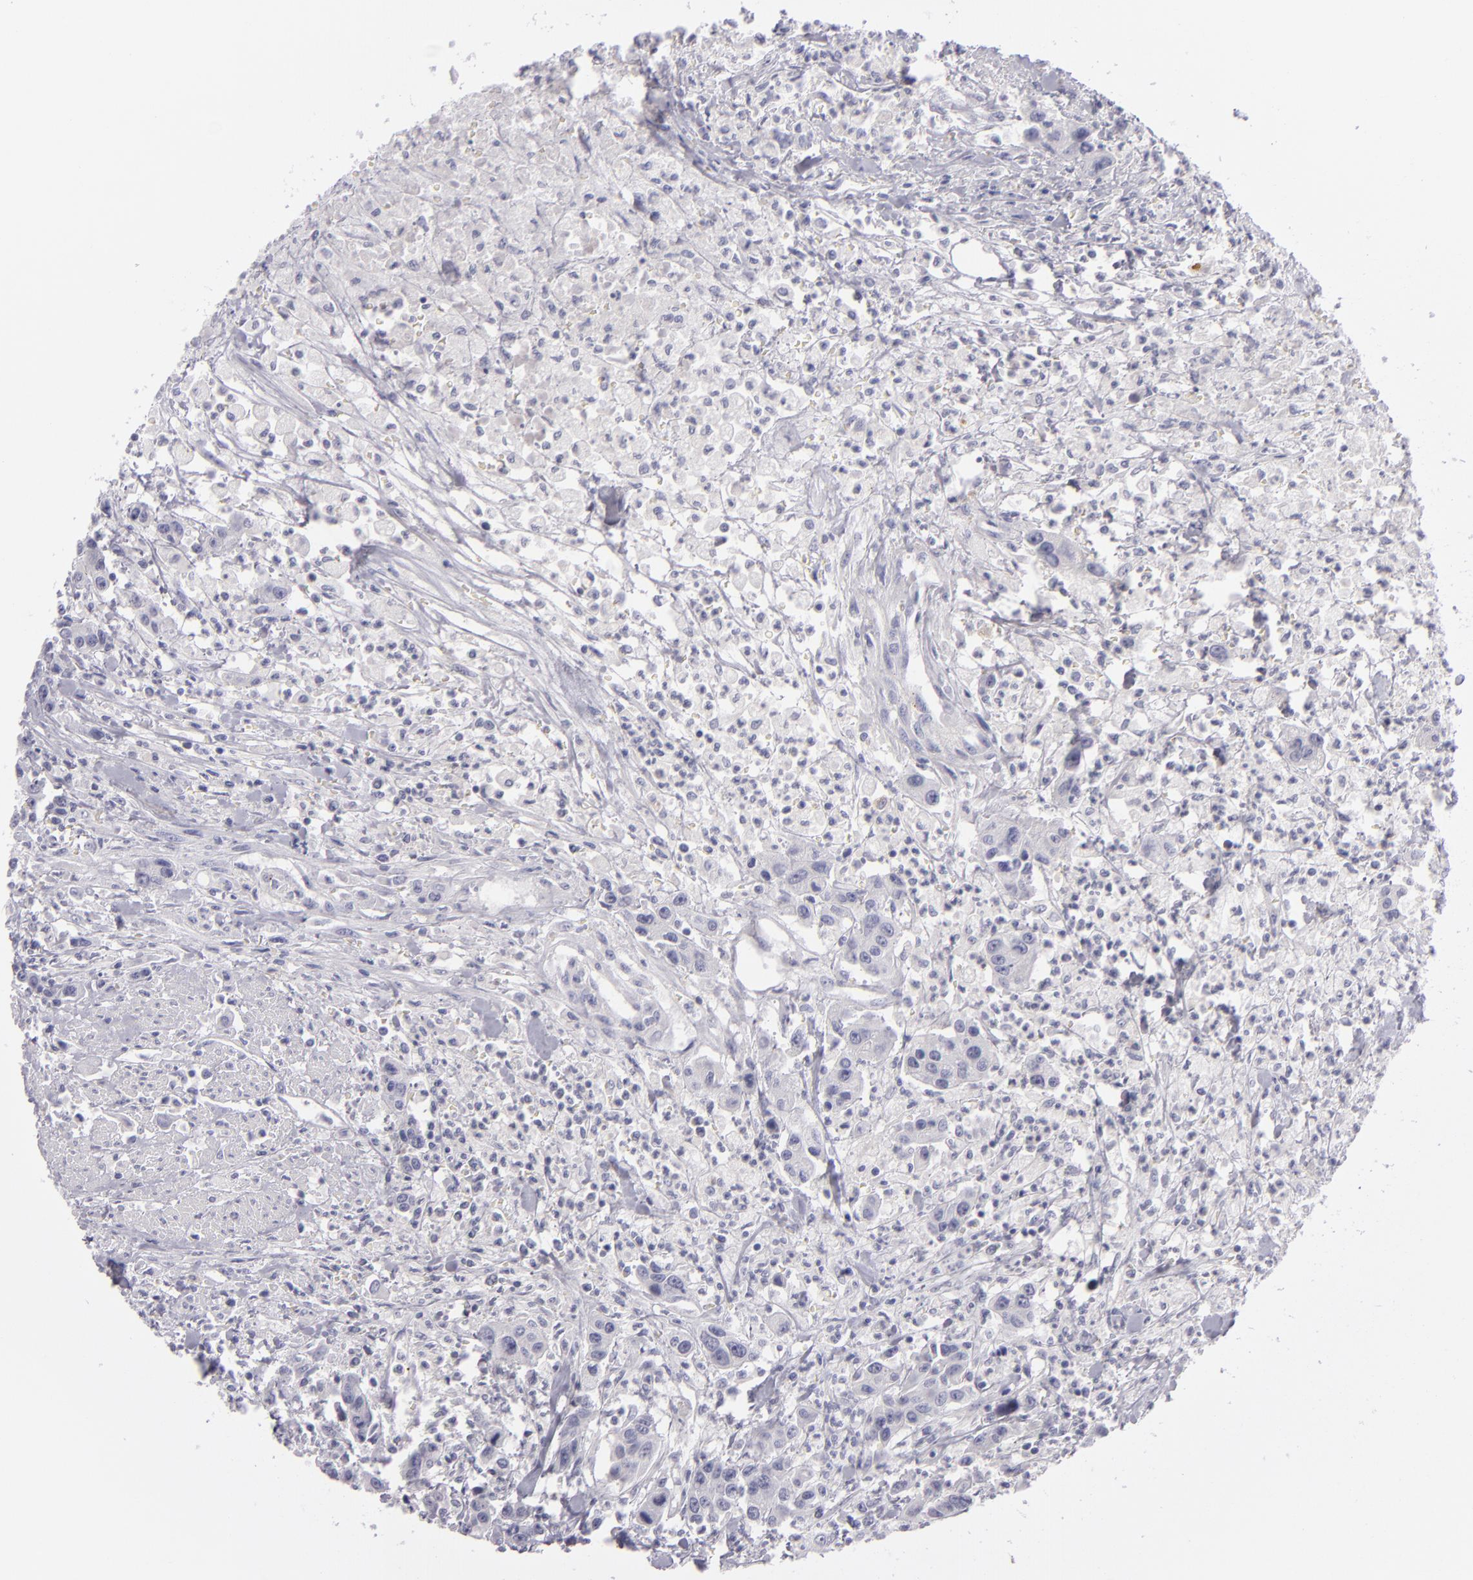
{"staining": {"intensity": "negative", "quantity": "none", "location": "none"}, "tissue": "urothelial cancer", "cell_type": "Tumor cells", "image_type": "cancer", "snomed": [{"axis": "morphology", "description": "Urothelial carcinoma, High grade"}, {"axis": "topography", "description": "Urinary bladder"}], "caption": "Immunohistochemistry photomicrograph of neoplastic tissue: human urothelial cancer stained with DAB (3,3'-diaminobenzidine) exhibits no significant protein positivity in tumor cells.", "gene": "TNNC1", "patient": {"sex": "male", "age": 86}}